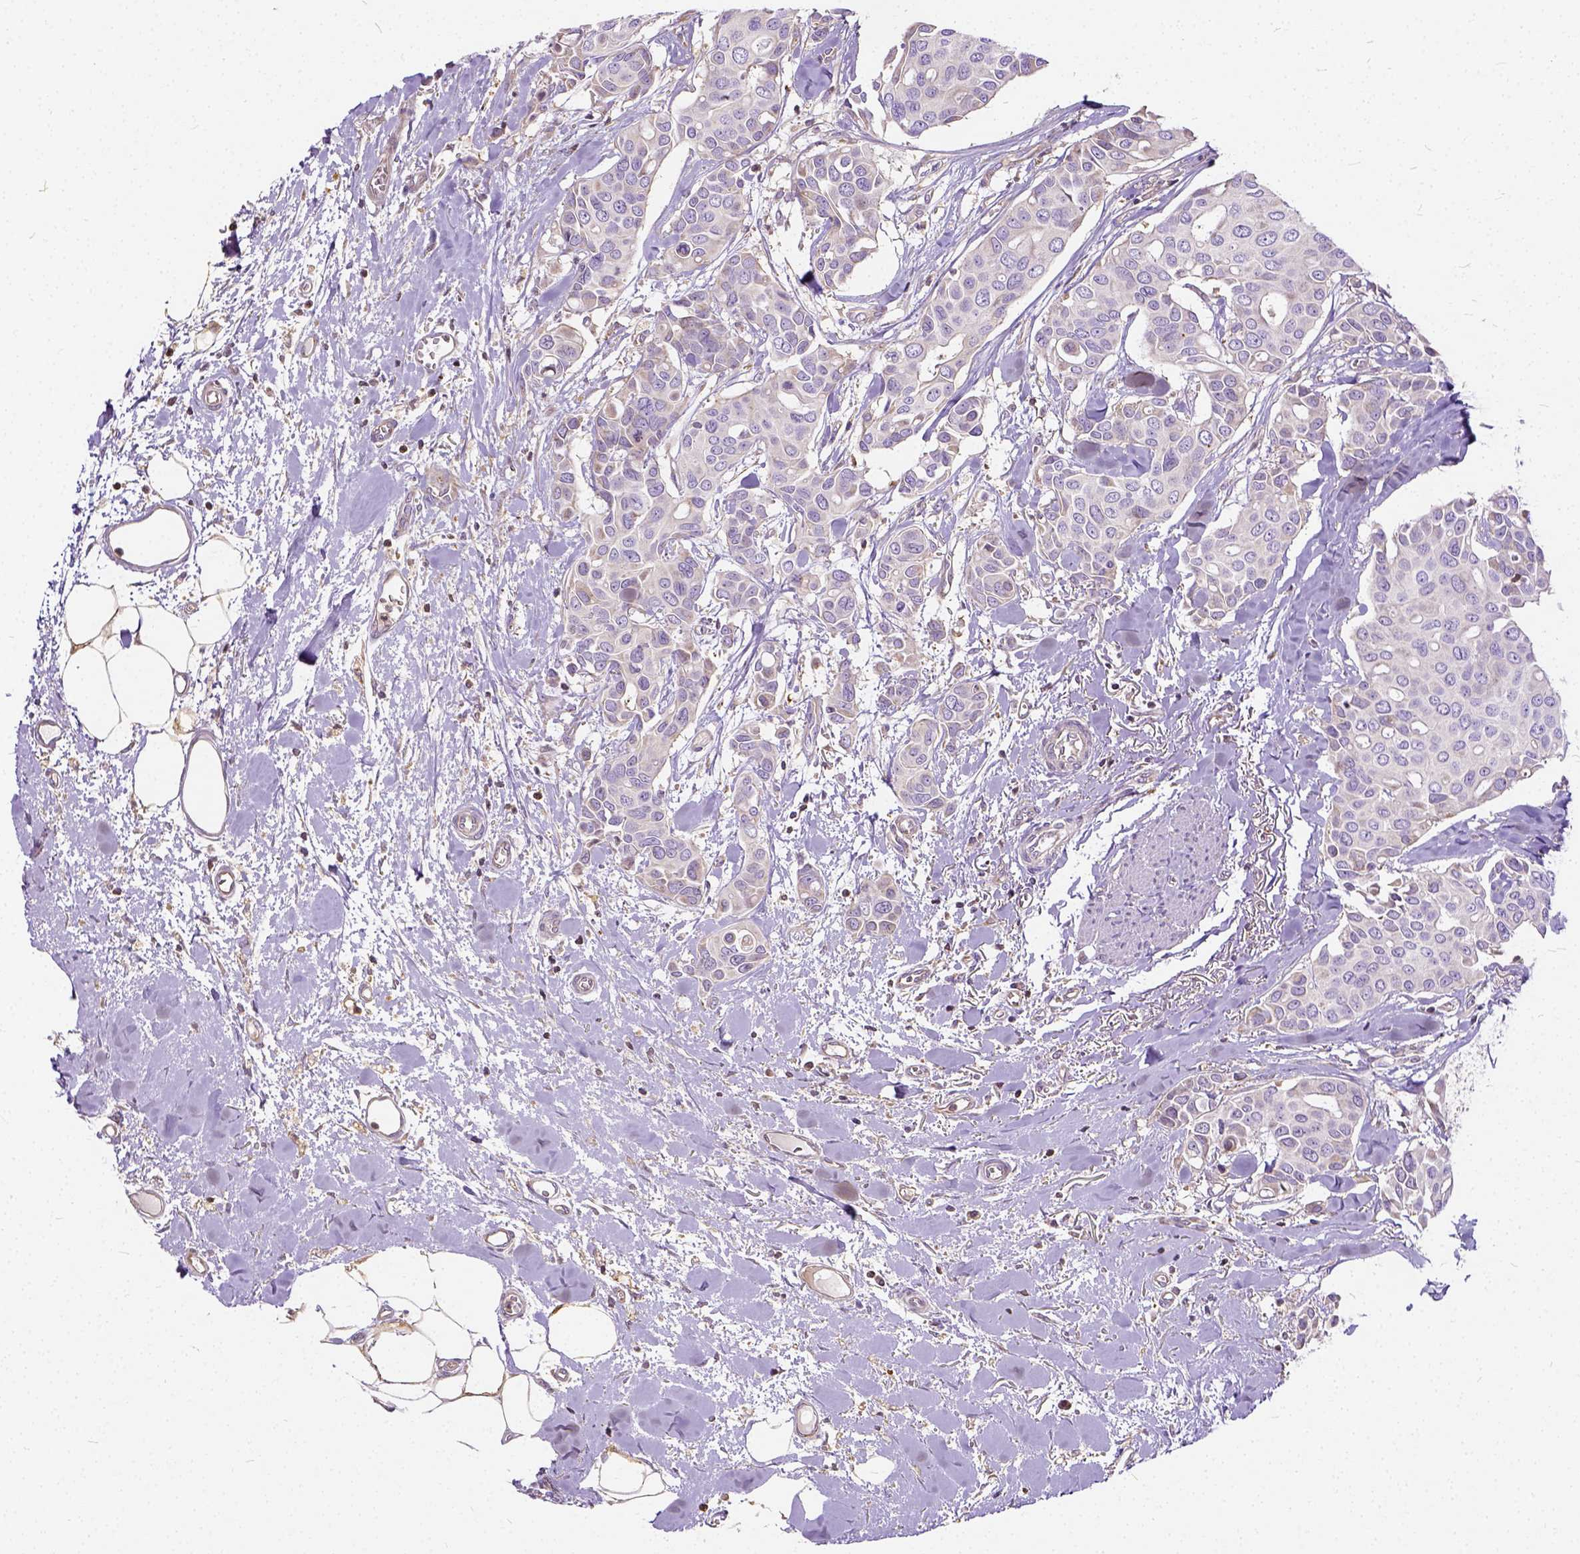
{"staining": {"intensity": "negative", "quantity": "none", "location": "none"}, "tissue": "breast cancer", "cell_type": "Tumor cells", "image_type": "cancer", "snomed": [{"axis": "morphology", "description": "Duct carcinoma"}, {"axis": "topography", "description": "Breast"}], "caption": "Image shows no protein positivity in tumor cells of breast infiltrating ductal carcinoma tissue.", "gene": "CADM4", "patient": {"sex": "female", "age": 54}}